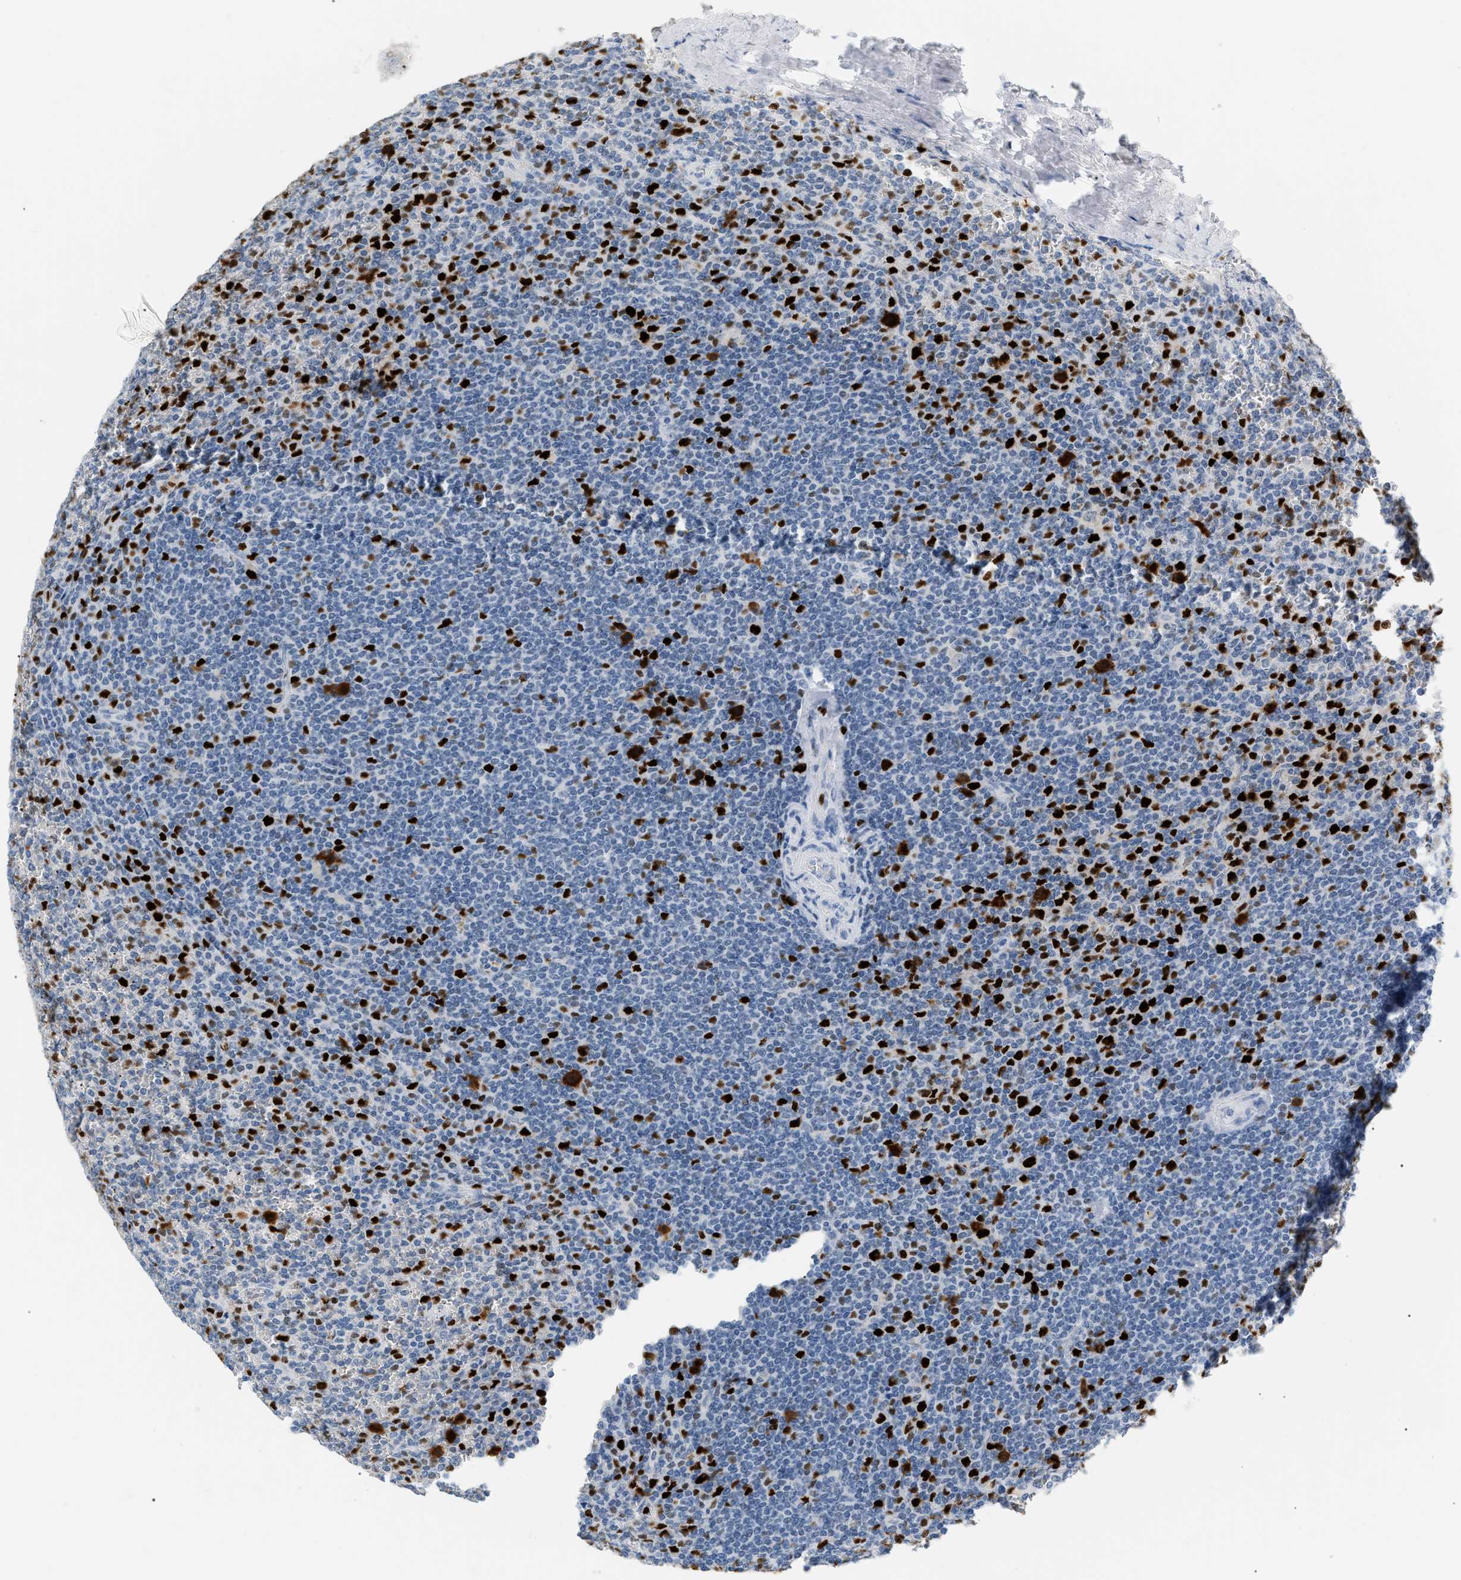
{"staining": {"intensity": "negative", "quantity": "none", "location": "none"}, "tissue": "lymphoma", "cell_type": "Tumor cells", "image_type": "cancer", "snomed": [{"axis": "morphology", "description": "Malignant lymphoma, non-Hodgkin's type, Low grade"}, {"axis": "topography", "description": "Spleen"}], "caption": "This micrograph is of lymphoma stained with immunohistochemistry to label a protein in brown with the nuclei are counter-stained blue. There is no positivity in tumor cells.", "gene": "MCM7", "patient": {"sex": "female", "age": 19}}